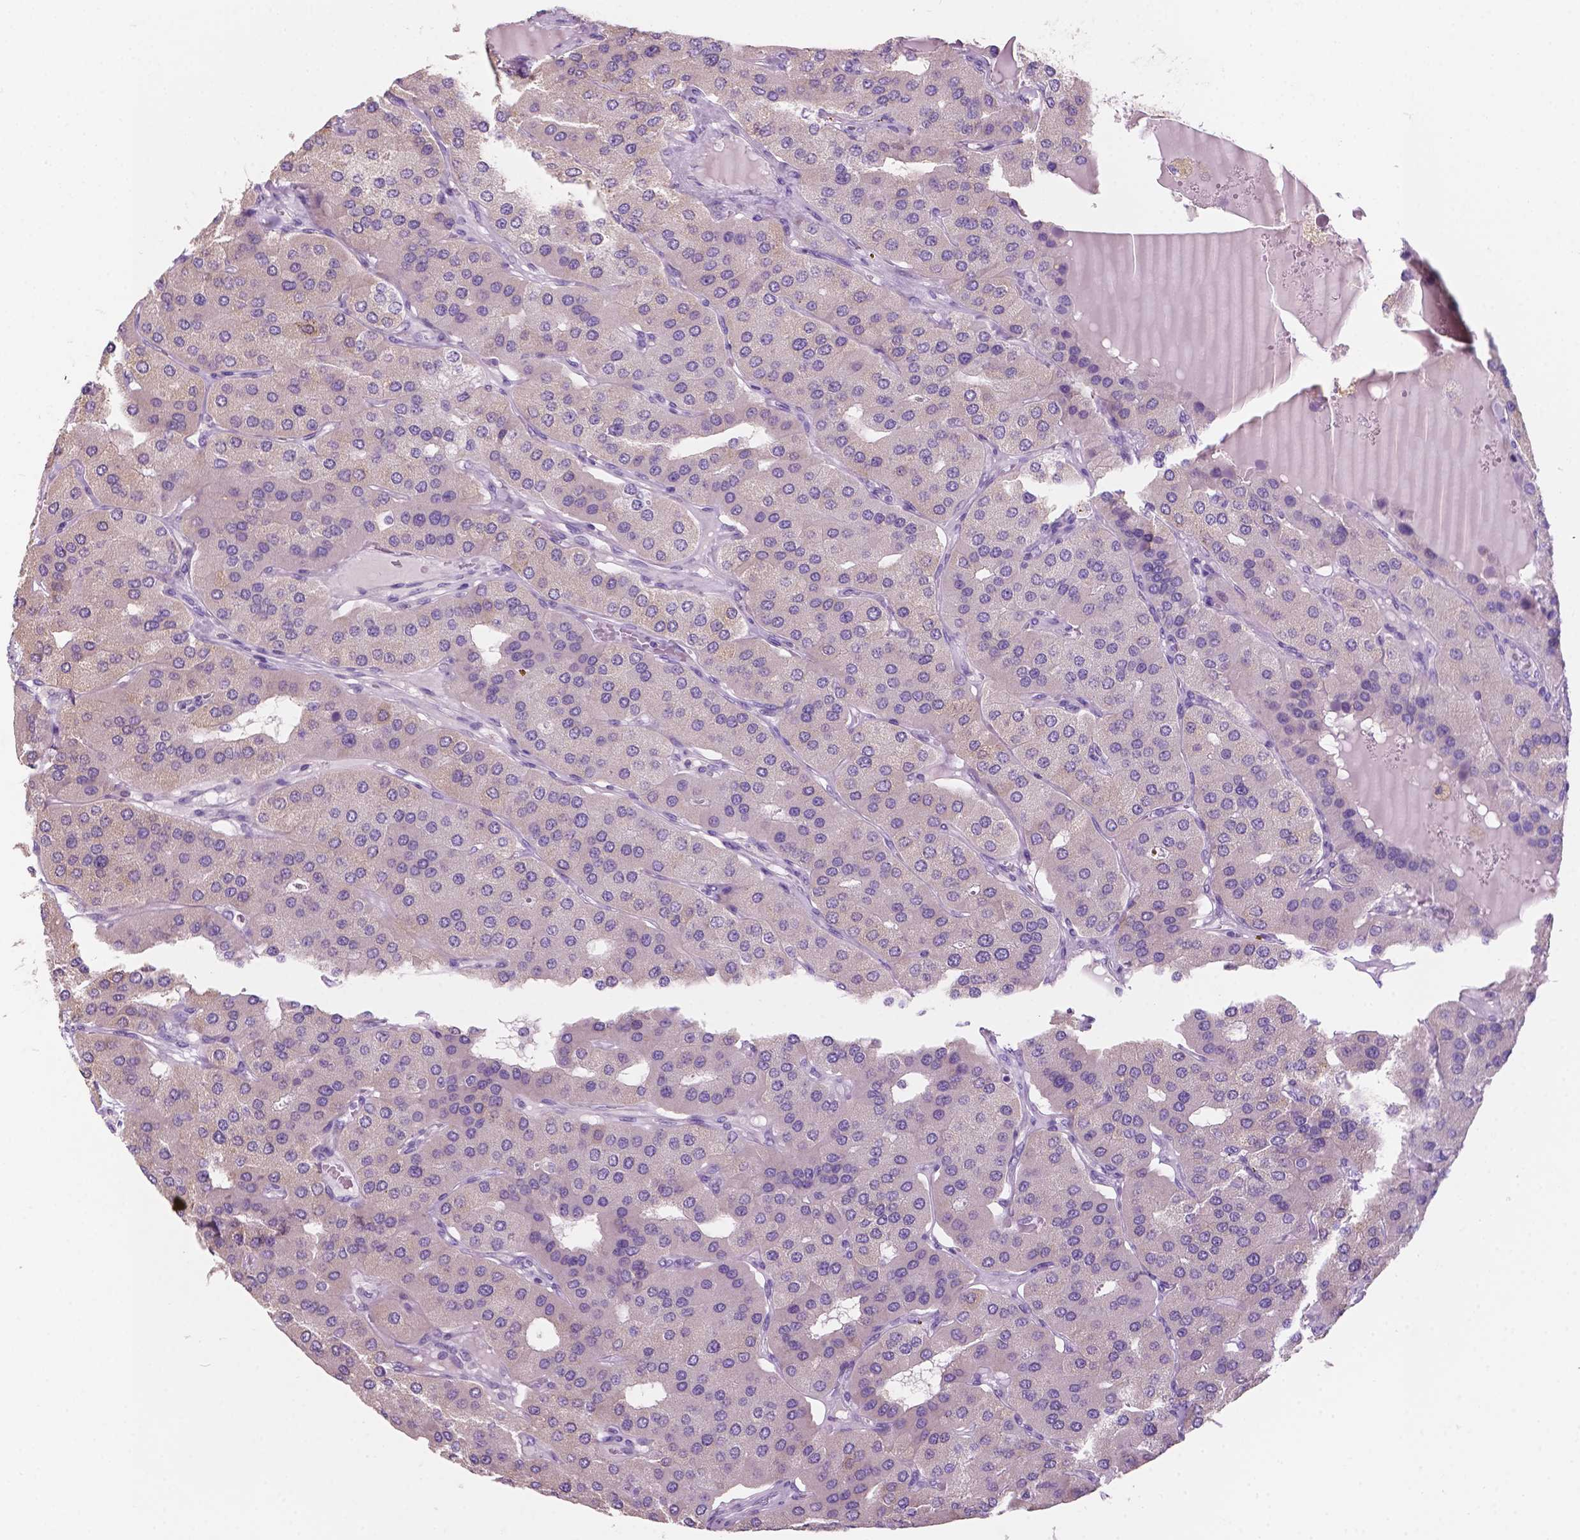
{"staining": {"intensity": "negative", "quantity": "none", "location": "none"}, "tissue": "parathyroid gland", "cell_type": "Glandular cells", "image_type": "normal", "snomed": [{"axis": "morphology", "description": "Normal tissue, NOS"}, {"axis": "morphology", "description": "Adenoma, NOS"}, {"axis": "topography", "description": "Parathyroid gland"}], "caption": "The photomicrograph exhibits no staining of glandular cells in benign parathyroid gland.", "gene": "SBSN", "patient": {"sex": "female", "age": 86}}